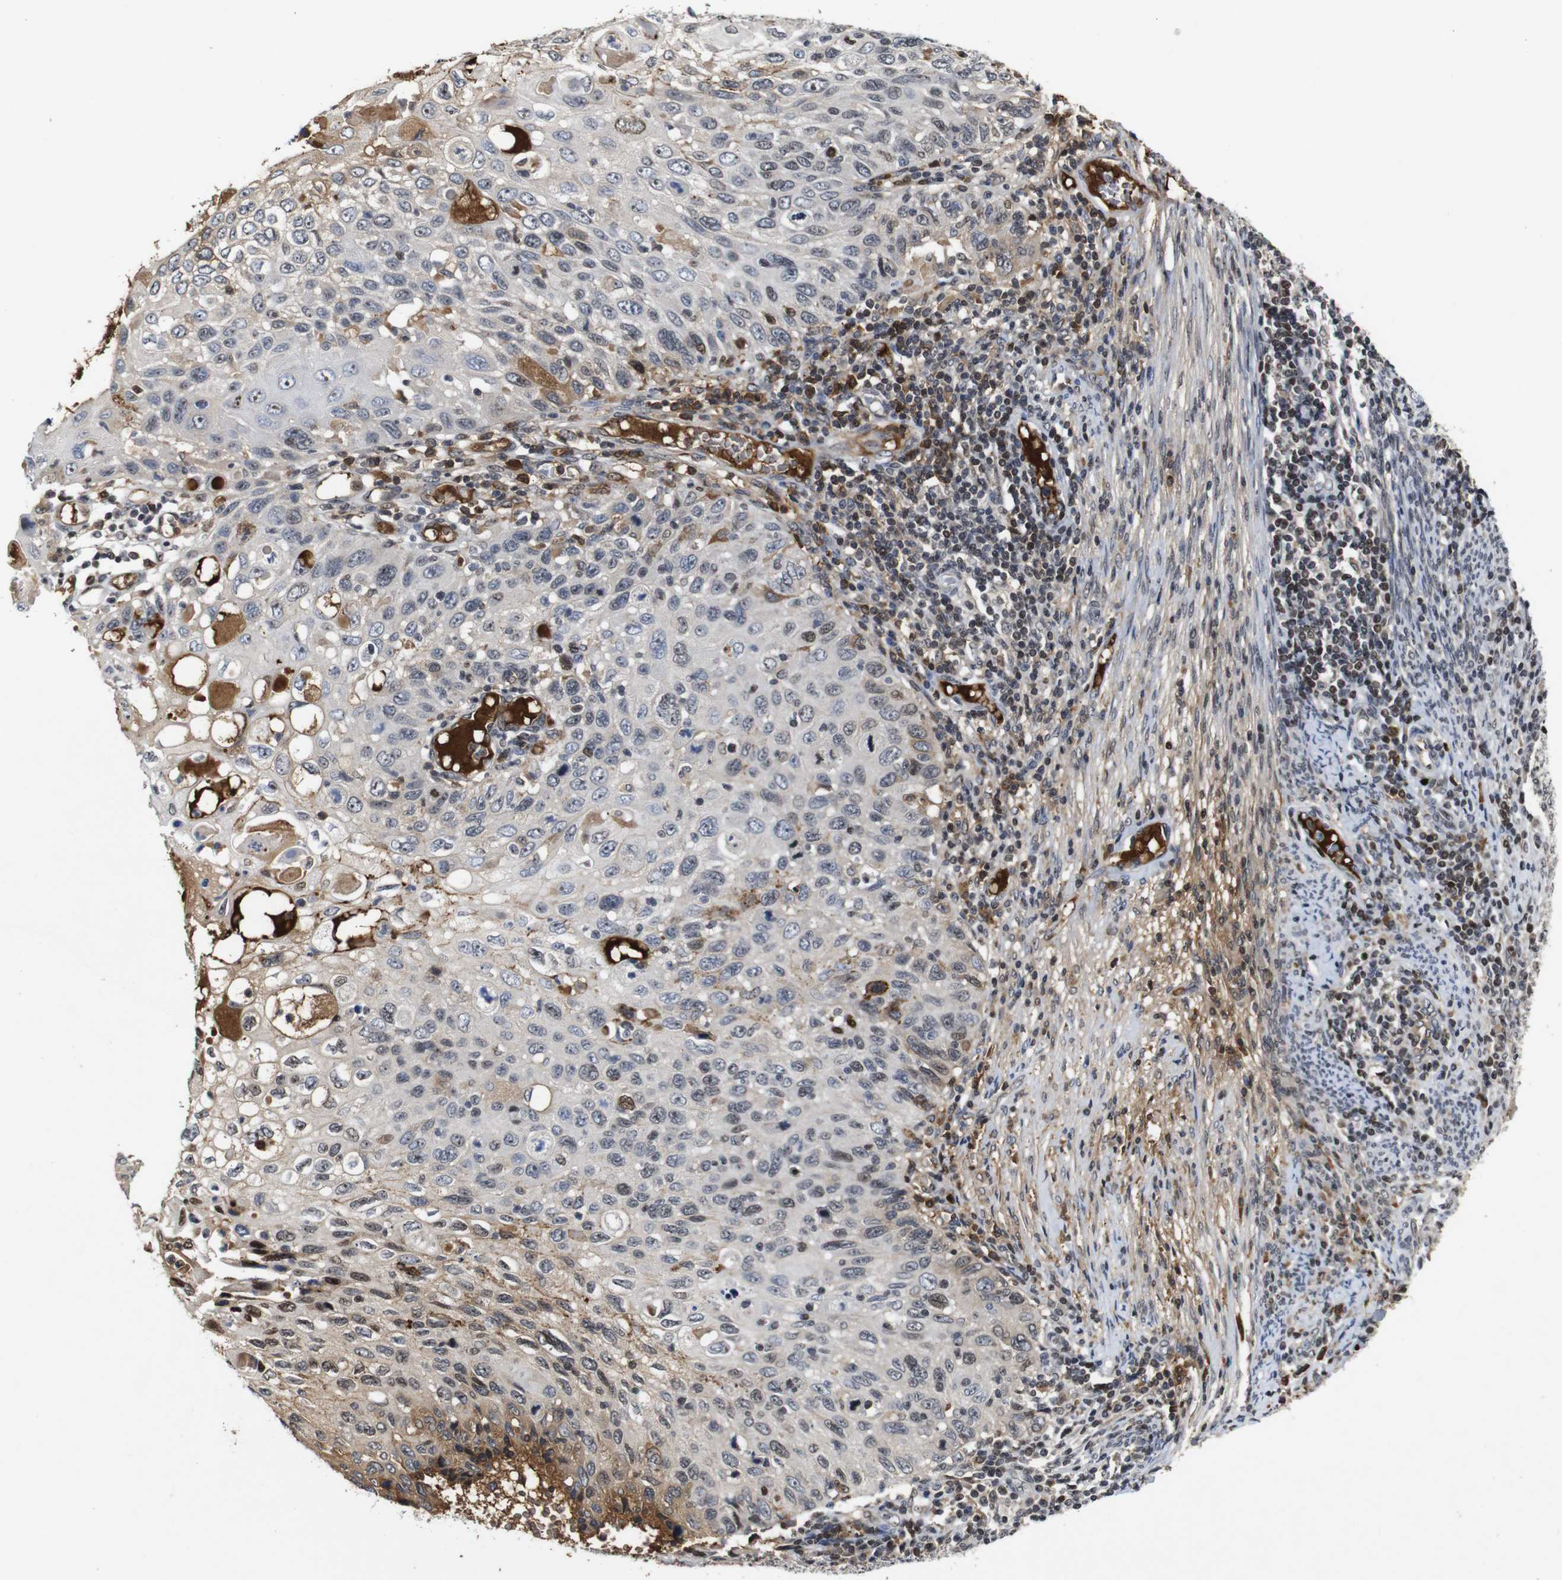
{"staining": {"intensity": "negative", "quantity": "none", "location": "none"}, "tissue": "cervical cancer", "cell_type": "Tumor cells", "image_type": "cancer", "snomed": [{"axis": "morphology", "description": "Squamous cell carcinoma, NOS"}, {"axis": "topography", "description": "Cervix"}], "caption": "Human cervical cancer stained for a protein using immunohistochemistry shows no expression in tumor cells.", "gene": "MYC", "patient": {"sex": "female", "age": 70}}